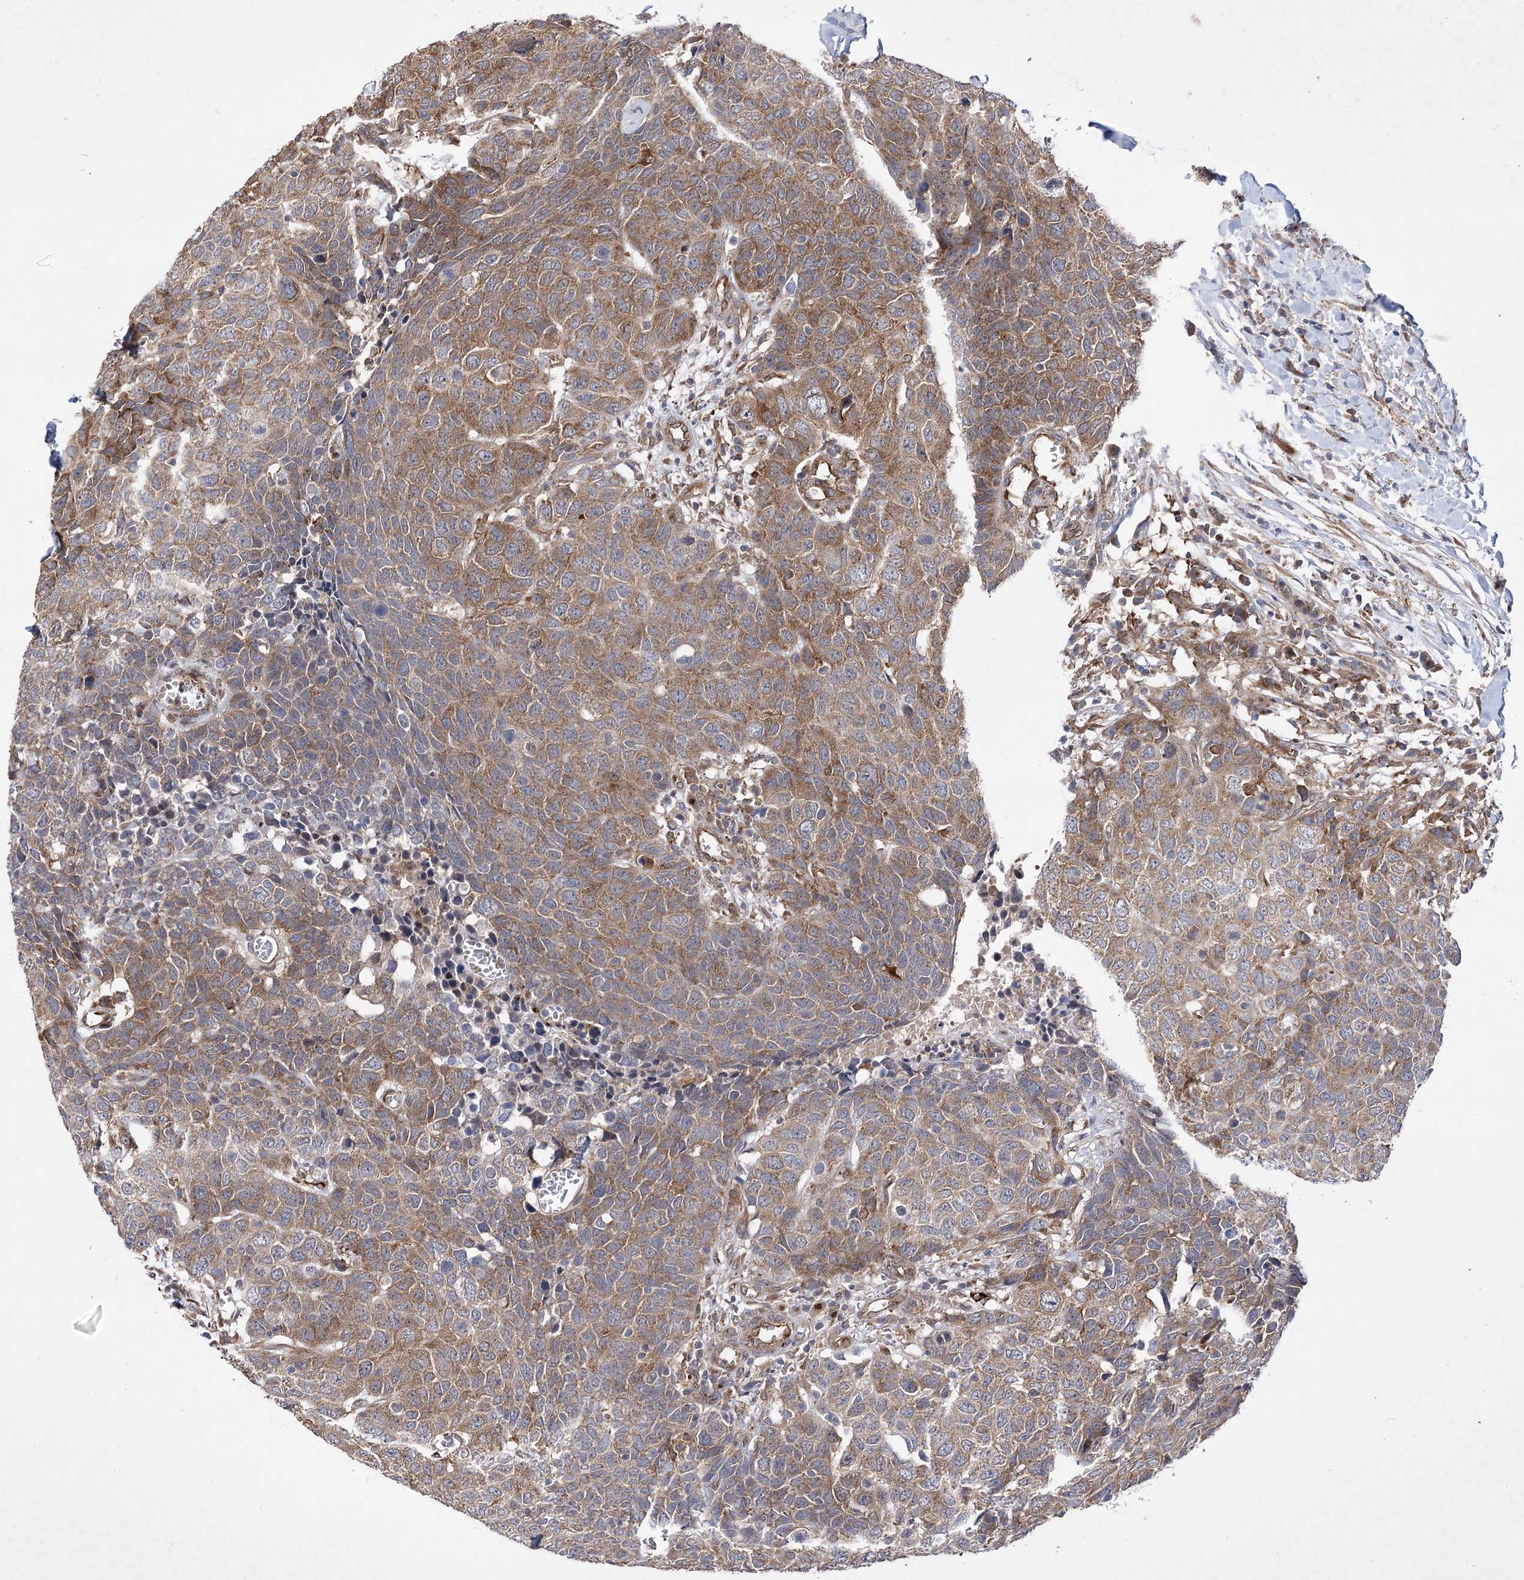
{"staining": {"intensity": "moderate", "quantity": ">75%", "location": "cytoplasmic/membranous"}, "tissue": "head and neck cancer", "cell_type": "Tumor cells", "image_type": "cancer", "snomed": [{"axis": "morphology", "description": "Squamous cell carcinoma, NOS"}, {"axis": "topography", "description": "Head-Neck"}], "caption": "The immunohistochemical stain highlights moderate cytoplasmic/membranous staining in tumor cells of head and neck cancer (squamous cell carcinoma) tissue.", "gene": "ARHGAP31", "patient": {"sex": "male", "age": 66}}